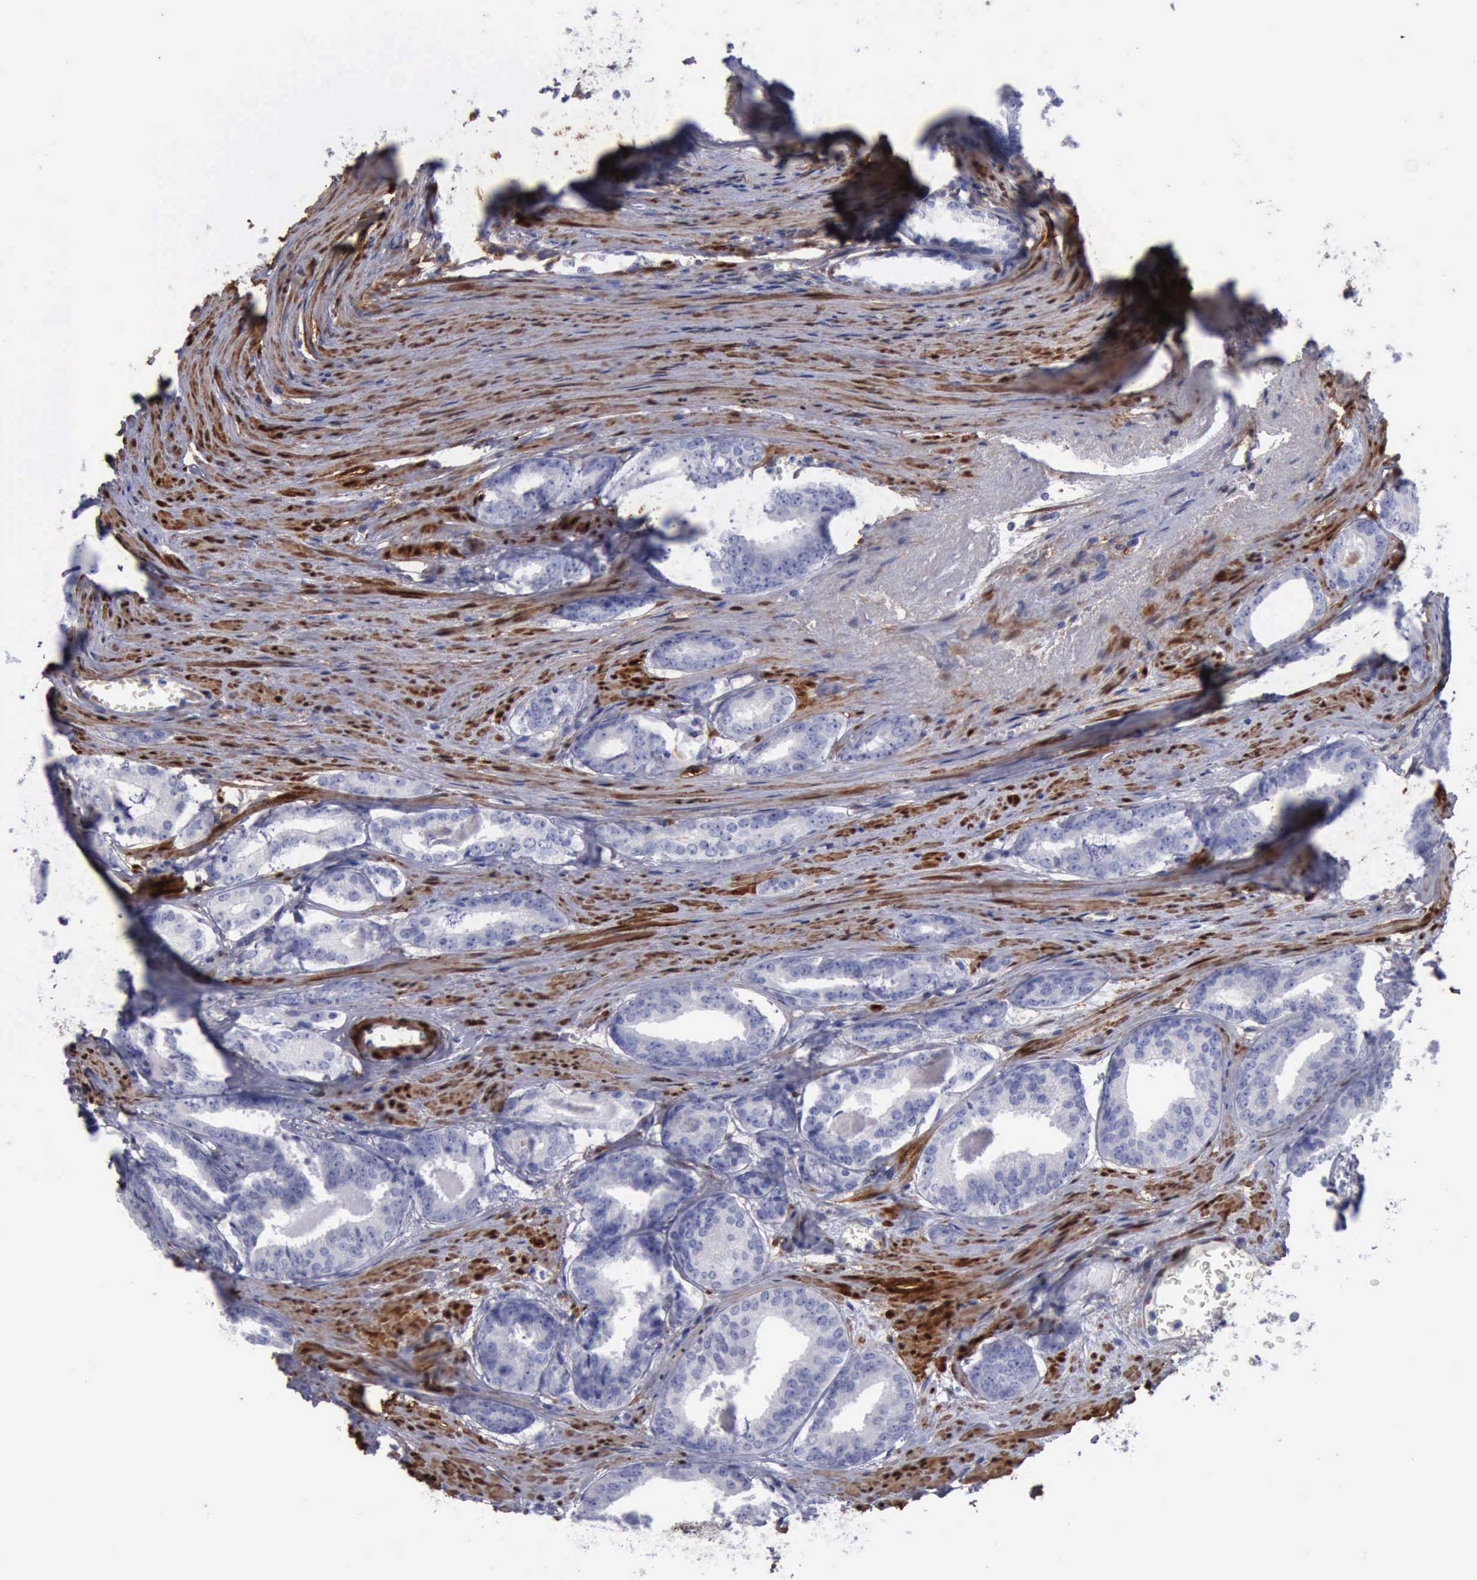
{"staining": {"intensity": "negative", "quantity": "none", "location": "none"}, "tissue": "prostate cancer", "cell_type": "Tumor cells", "image_type": "cancer", "snomed": [{"axis": "morphology", "description": "Adenocarcinoma, Medium grade"}, {"axis": "topography", "description": "Prostate"}], "caption": "Tumor cells show no significant protein staining in prostate cancer.", "gene": "FHL1", "patient": {"sex": "male", "age": 79}}